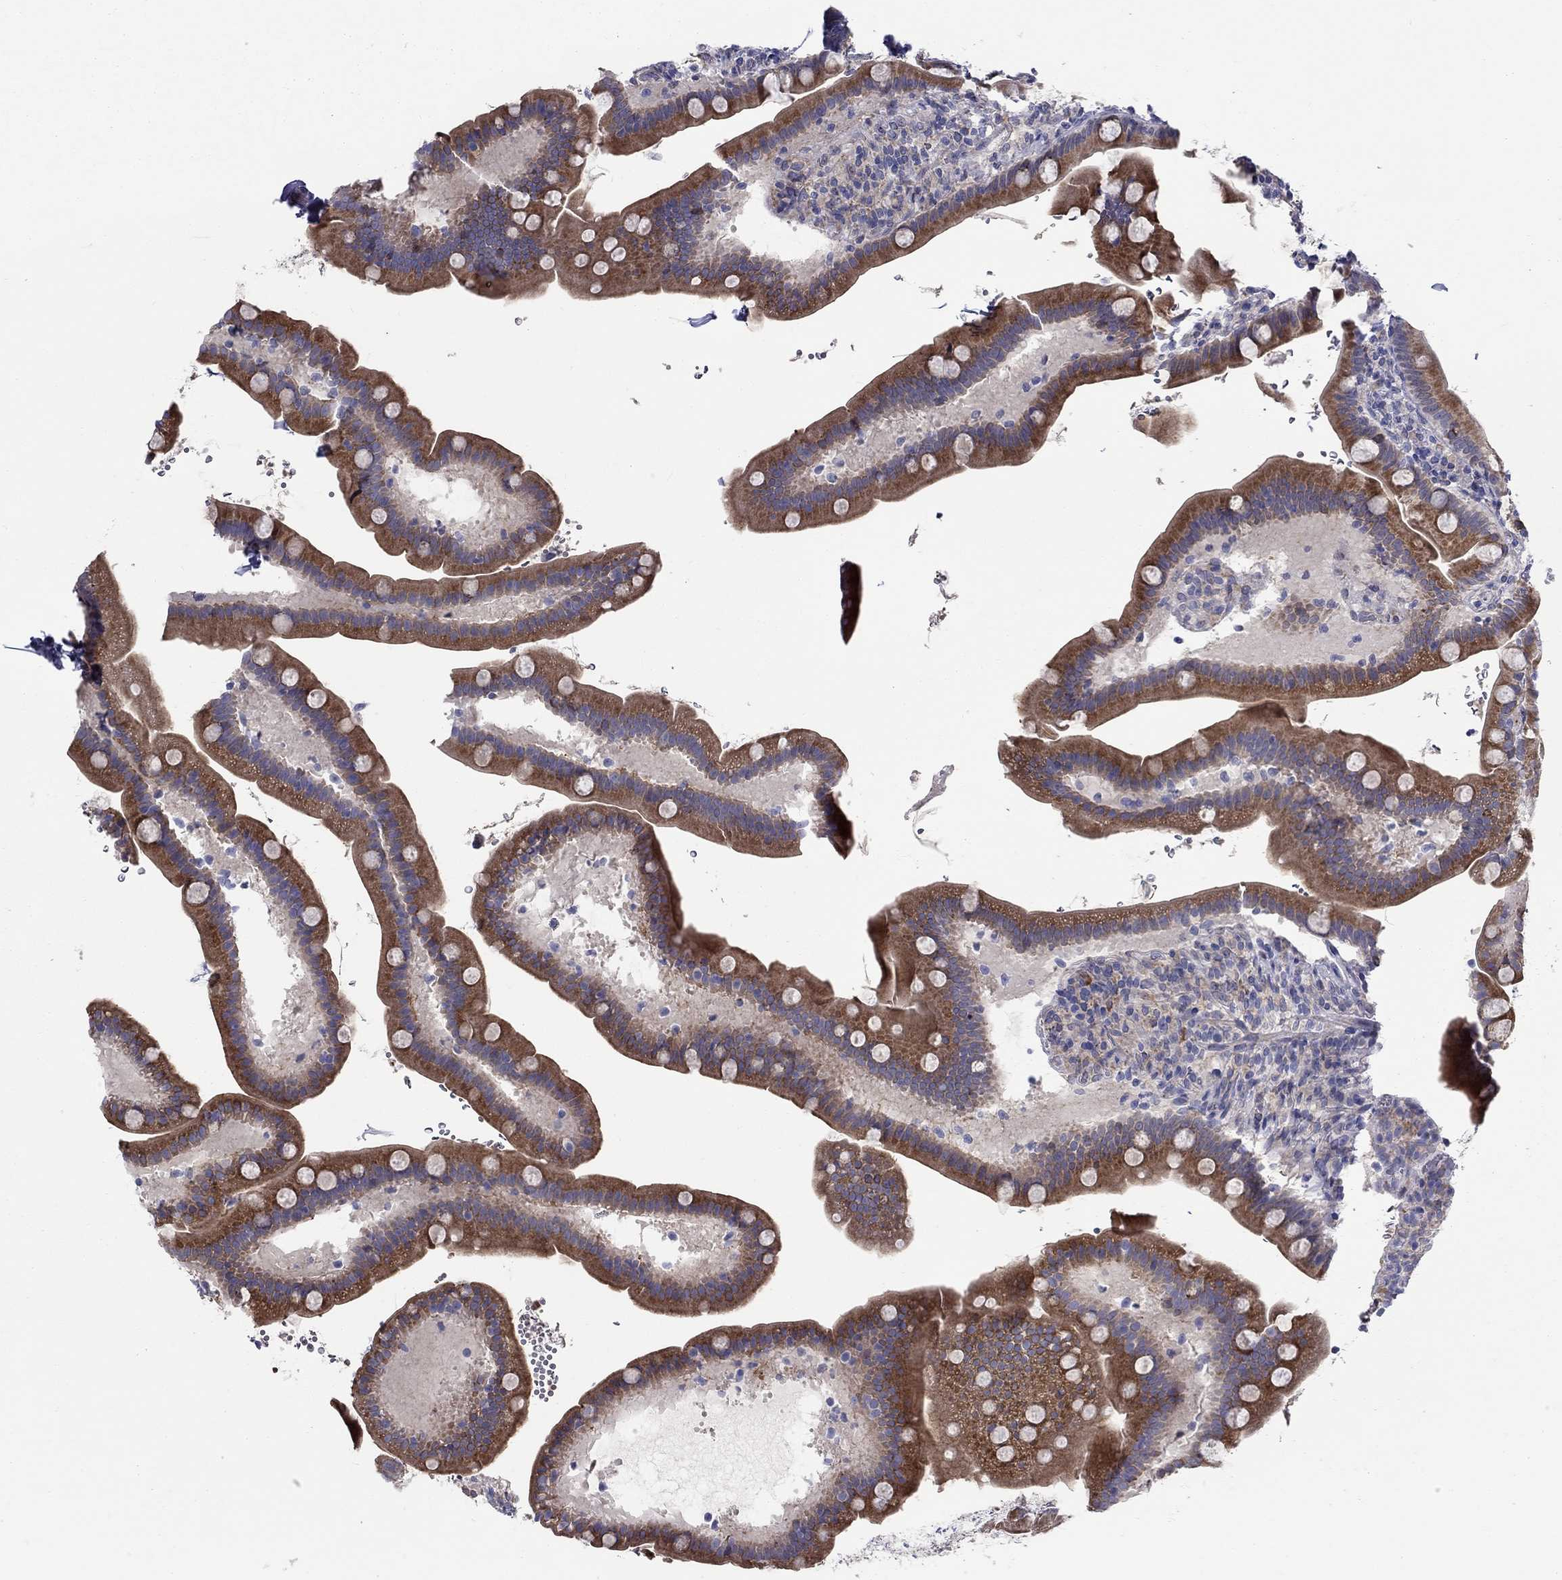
{"staining": {"intensity": "moderate", "quantity": ">75%", "location": "cytoplasmic/membranous"}, "tissue": "small intestine", "cell_type": "Glandular cells", "image_type": "normal", "snomed": [{"axis": "morphology", "description": "Normal tissue, NOS"}, {"axis": "topography", "description": "Small intestine"}], "caption": "A high-resolution image shows immunohistochemistry (IHC) staining of benign small intestine, which exhibits moderate cytoplasmic/membranous positivity in approximately >75% of glandular cells. (Stains: DAB (3,3'-diaminobenzidine) in brown, nuclei in blue, Microscopy: brightfield microscopy at high magnification).", "gene": "QRFPR", "patient": {"sex": "male", "age": 66}}